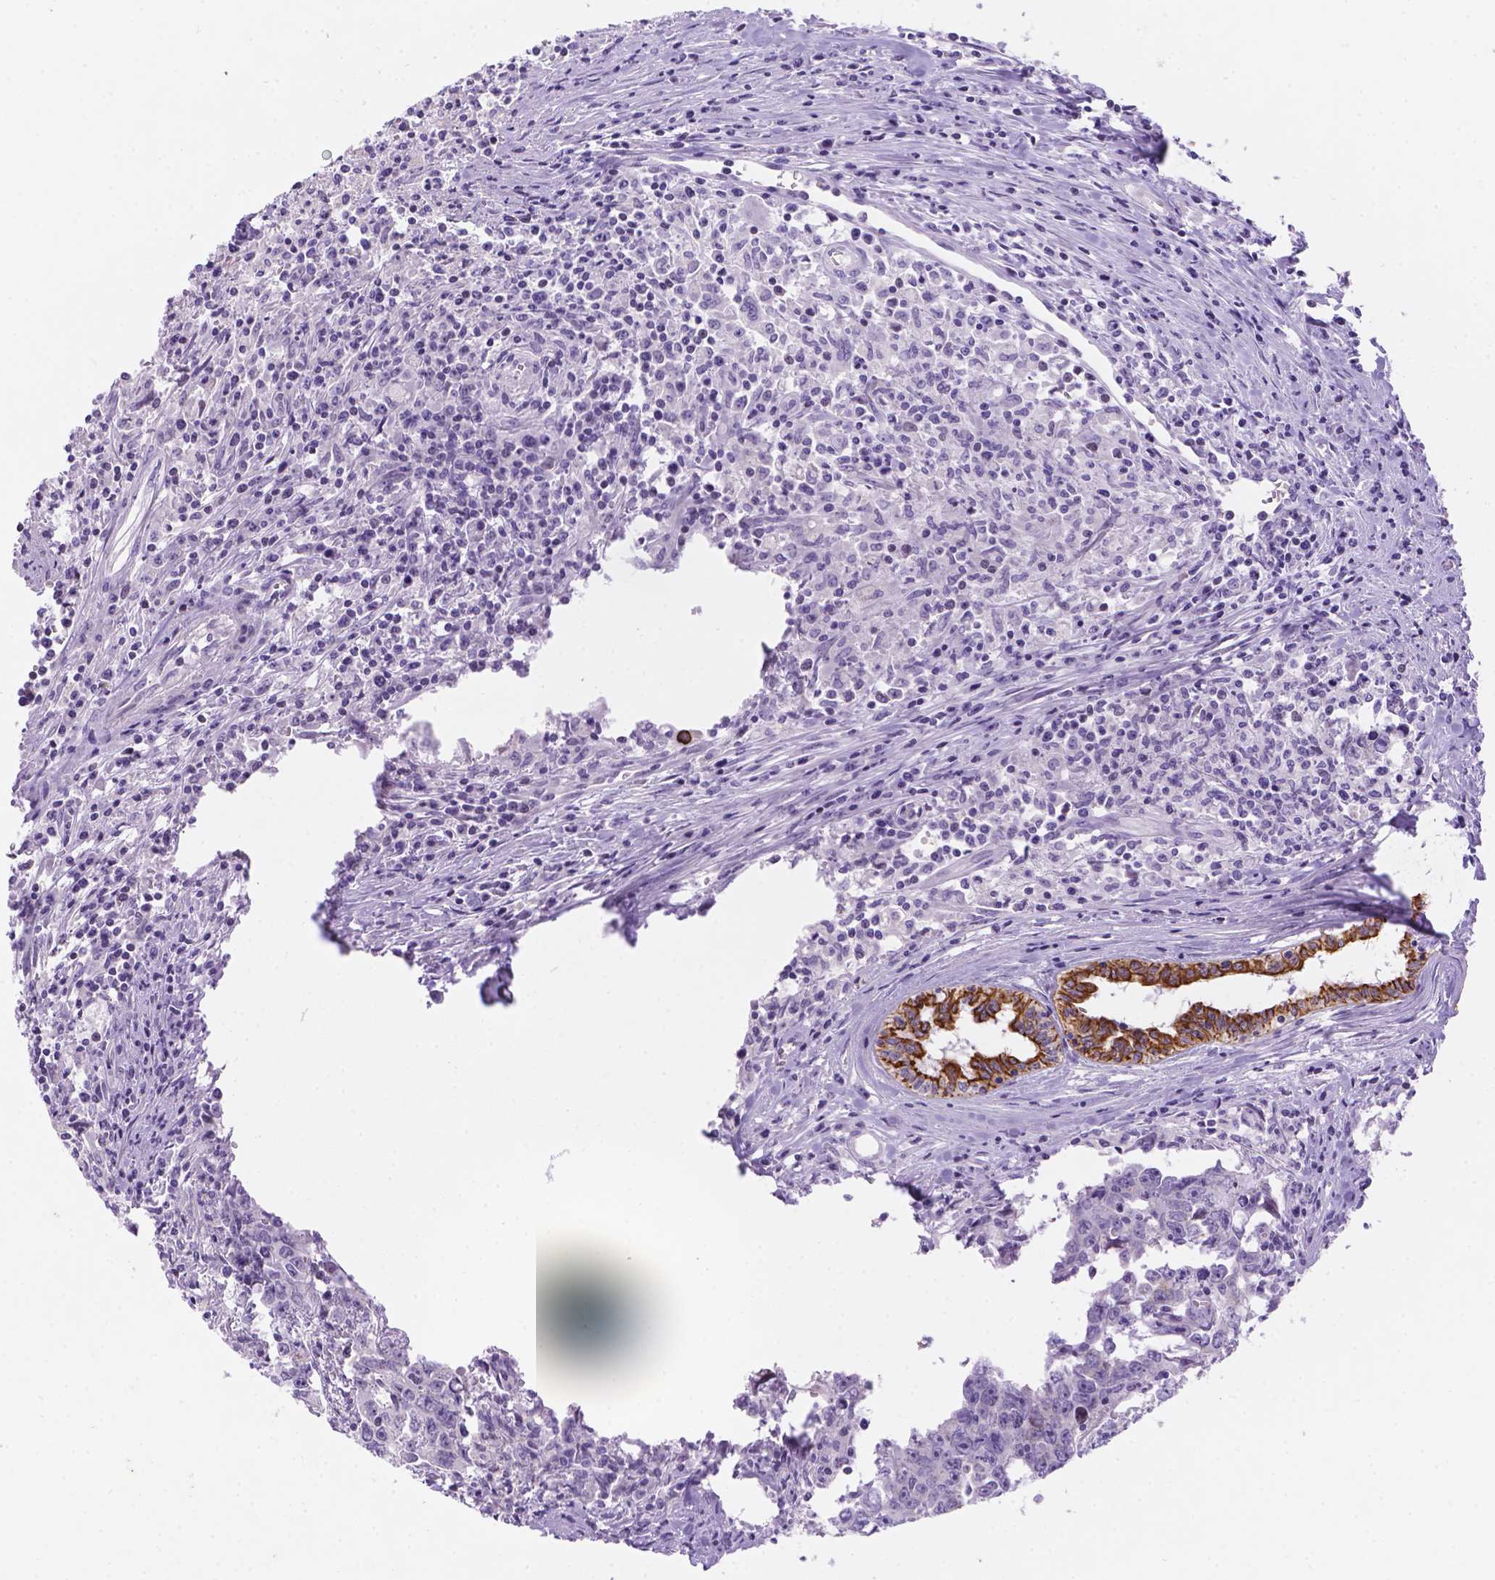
{"staining": {"intensity": "strong", "quantity": "<25%", "location": "cytoplasmic/membranous"}, "tissue": "testis cancer", "cell_type": "Tumor cells", "image_type": "cancer", "snomed": [{"axis": "morphology", "description": "Carcinoma, Embryonal, NOS"}, {"axis": "topography", "description": "Testis"}], "caption": "Immunohistochemistry image of neoplastic tissue: testis cancer (embryonal carcinoma) stained using immunohistochemistry (IHC) displays medium levels of strong protein expression localized specifically in the cytoplasmic/membranous of tumor cells, appearing as a cytoplasmic/membranous brown color.", "gene": "DMWD", "patient": {"sex": "male", "age": 22}}